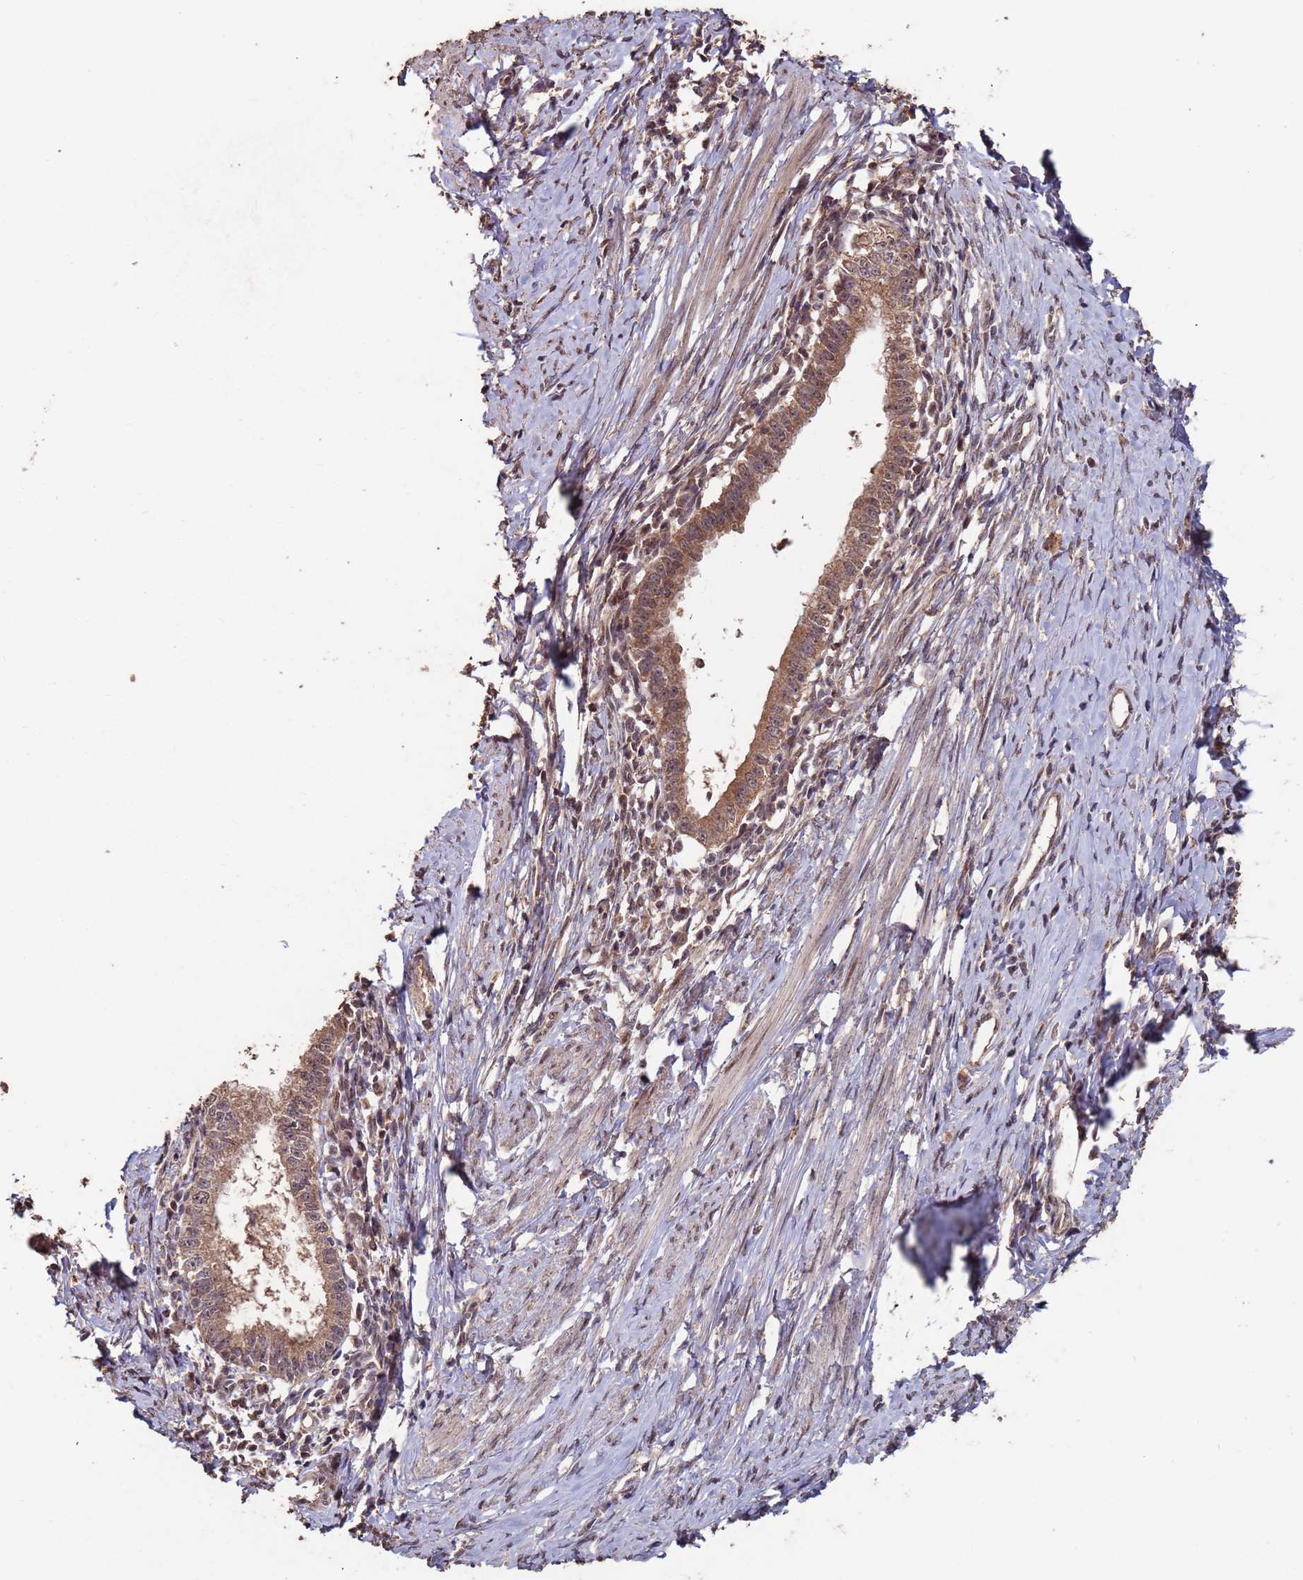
{"staining": {"intensity": "moderate", "quantity": ">75%", "location": "cytoplasmic/membranous"}, "tissue": "cervical cancer", "cell_type": "Tumor cells", "image_type": "cancer", "snomed": [{"axis": "morphology", "description": "Adenocarcinoma, NOS"}, {"axis": "topography", "description": "Cervix"}], "caption": "Cervical adenocarcinoma stained with immunohistochemistry (IHC) demonstrates moderate cytoplasmic/membranous positivity in approximately >75% of tumor cells. The protein of interest is shown in brown color, while the nuclei are stained blue.", "gene": "PRR7", "patient": {"sex": "female", "age": 36}}